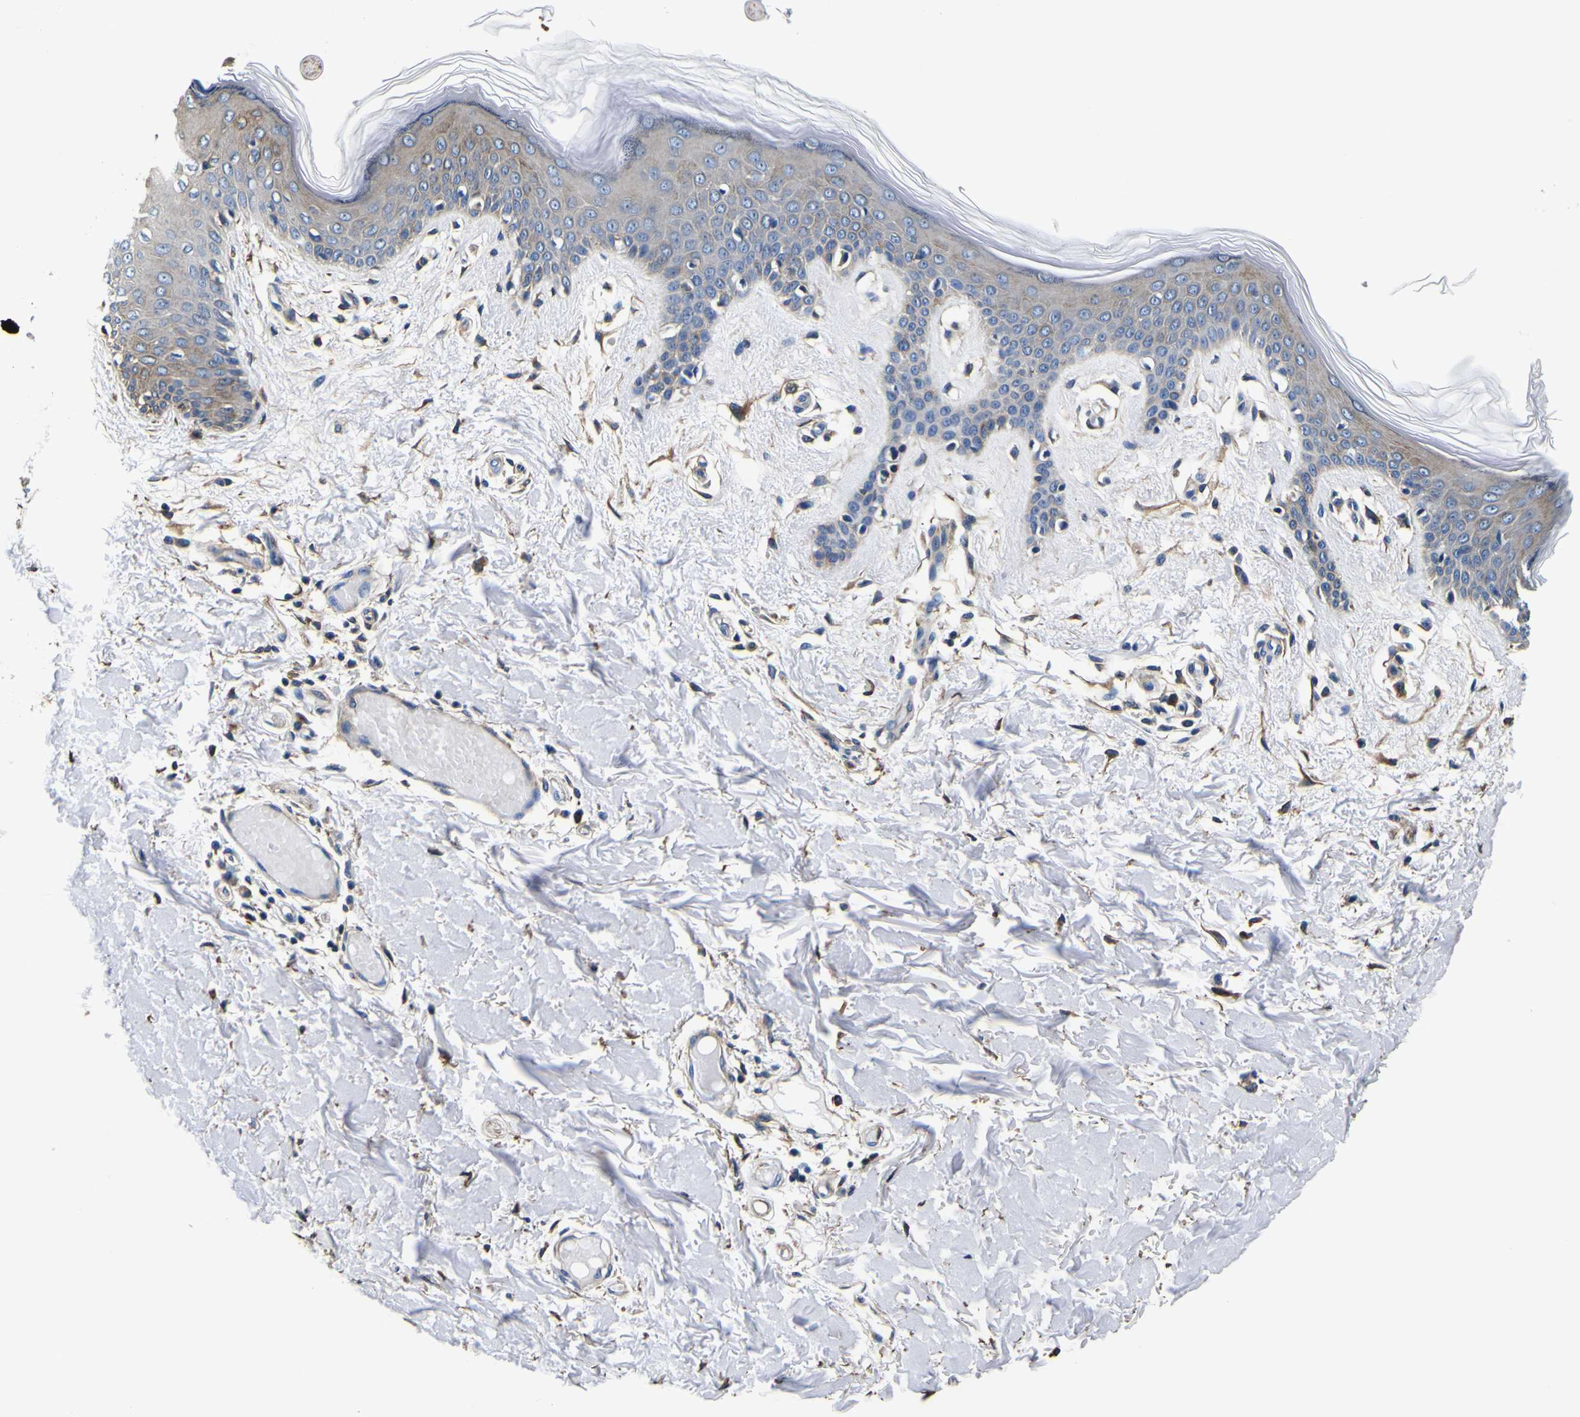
{"staining": {"intensity": "moderate", "quantity": ">75%", "location": "cytoplasmic/membranous"}, "tissue": "skin", "cell_type": "Fibroblasts", "image_type": "normal", "snomed": [{"axis": "morphology", "description": "Normal tissue, NOS"}, {"axis": "topography", "description": "Skin"}], "caption": "Benign skin was stained to show a protein in brown. There is medium levels of moderate cytoplasmic/membranous staining in approximately >75% of fibroblasts.", "gene": "TUBA1B", "patient": {"sex": "male", "age": 53}}